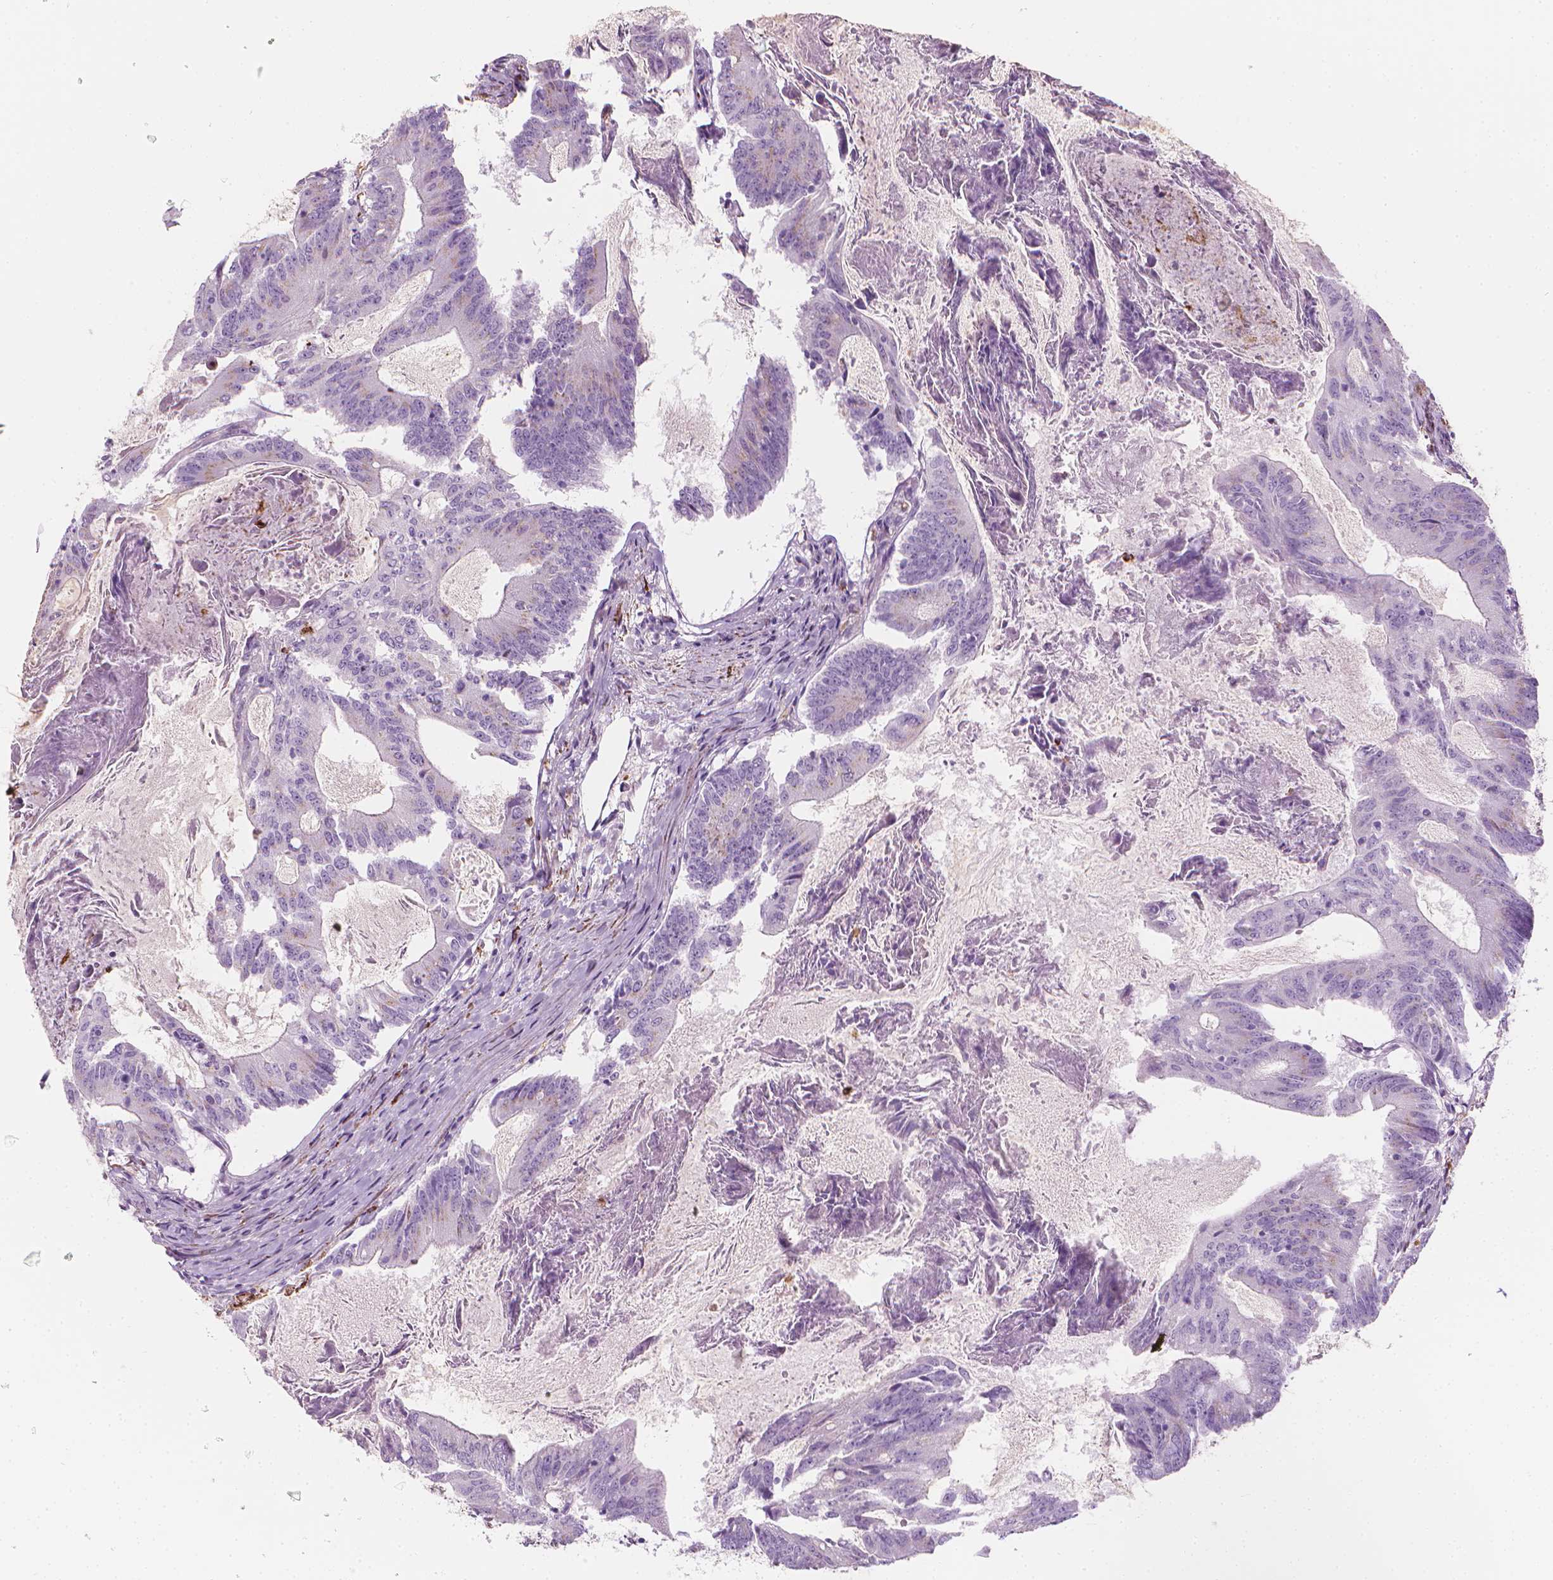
{"staining": {"intensity": "negative", "quantity": "none", "location": "none"}, "tissue": "colorectal cancer", "cell_type": "Tumor cells", "image_type": "cancer", "snomed": [{"axis": "morphology", "description": "Adenocarcinoma, NOS"}, {"axis": "topography", "description": "Colon"}], "caption": "Human adenocarcinoma (colorectal) stained for a protein using immunohistochemistry demonstrates no staining in tumor cells.", "gene": "CES1", "patient": {"sex": "female", "age": 70}}